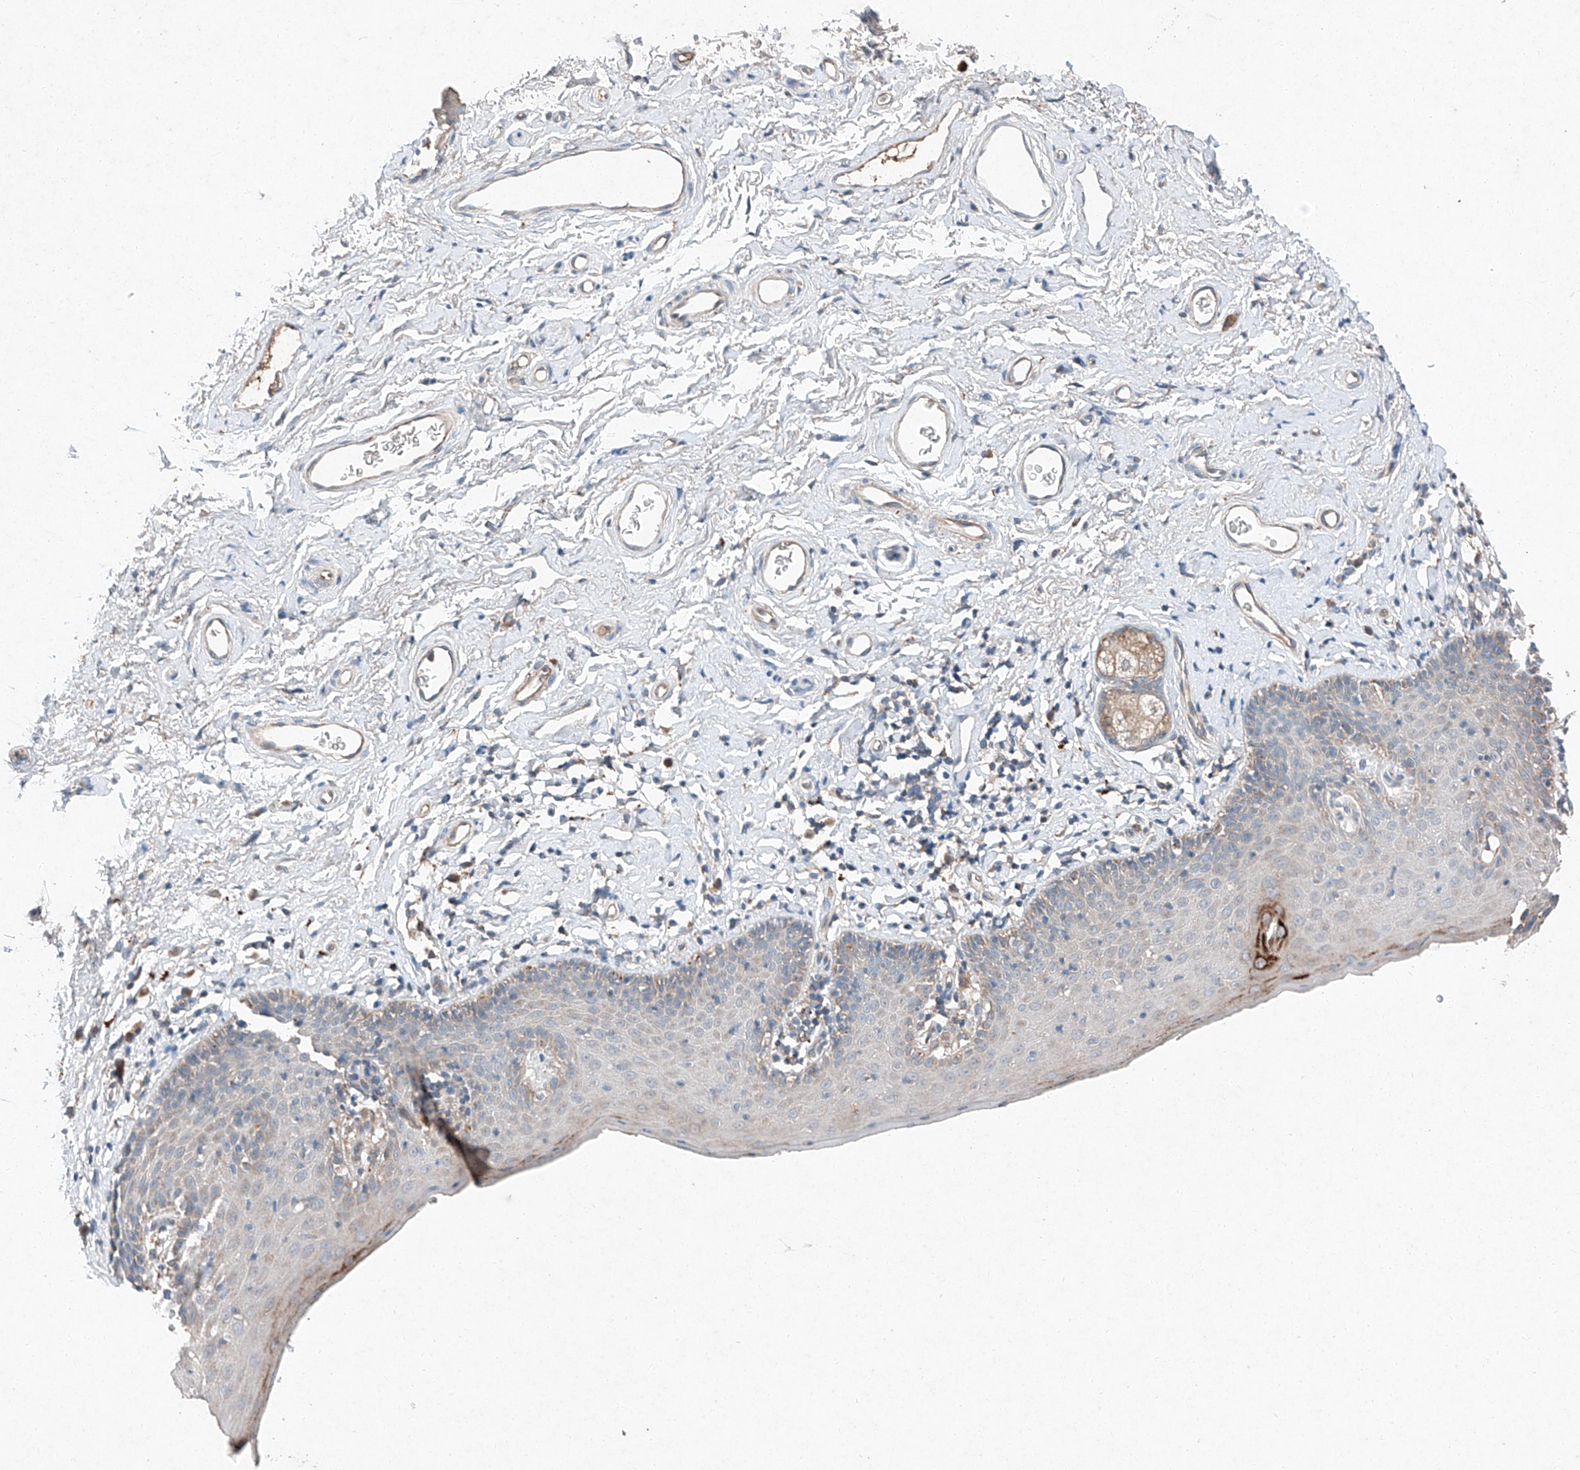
{"staining": {"intensity": "strong", "quantity": "<25%", "location": "cytoplasmic/membranous"}, "tissue": "skin", "cell_type": "Epidermal cells", "image_type": "normal", "snomed": [{"axis": "morphology", "description": "Normal tissue, NOS"}, {"axis": "topography", "description": "Vulva"}], "caption": "Immunohistochemistry (IHC) (DAB (3,3'-diaminobenzidine)) staining of unremarkable skin exhibits strong cytoplasmic/membranous protein staining in about <25% of epidermal cells. Nuclei are stained in blue.", "gene": "RUSC1", "patient": {"sex": "female", "age": 66}}